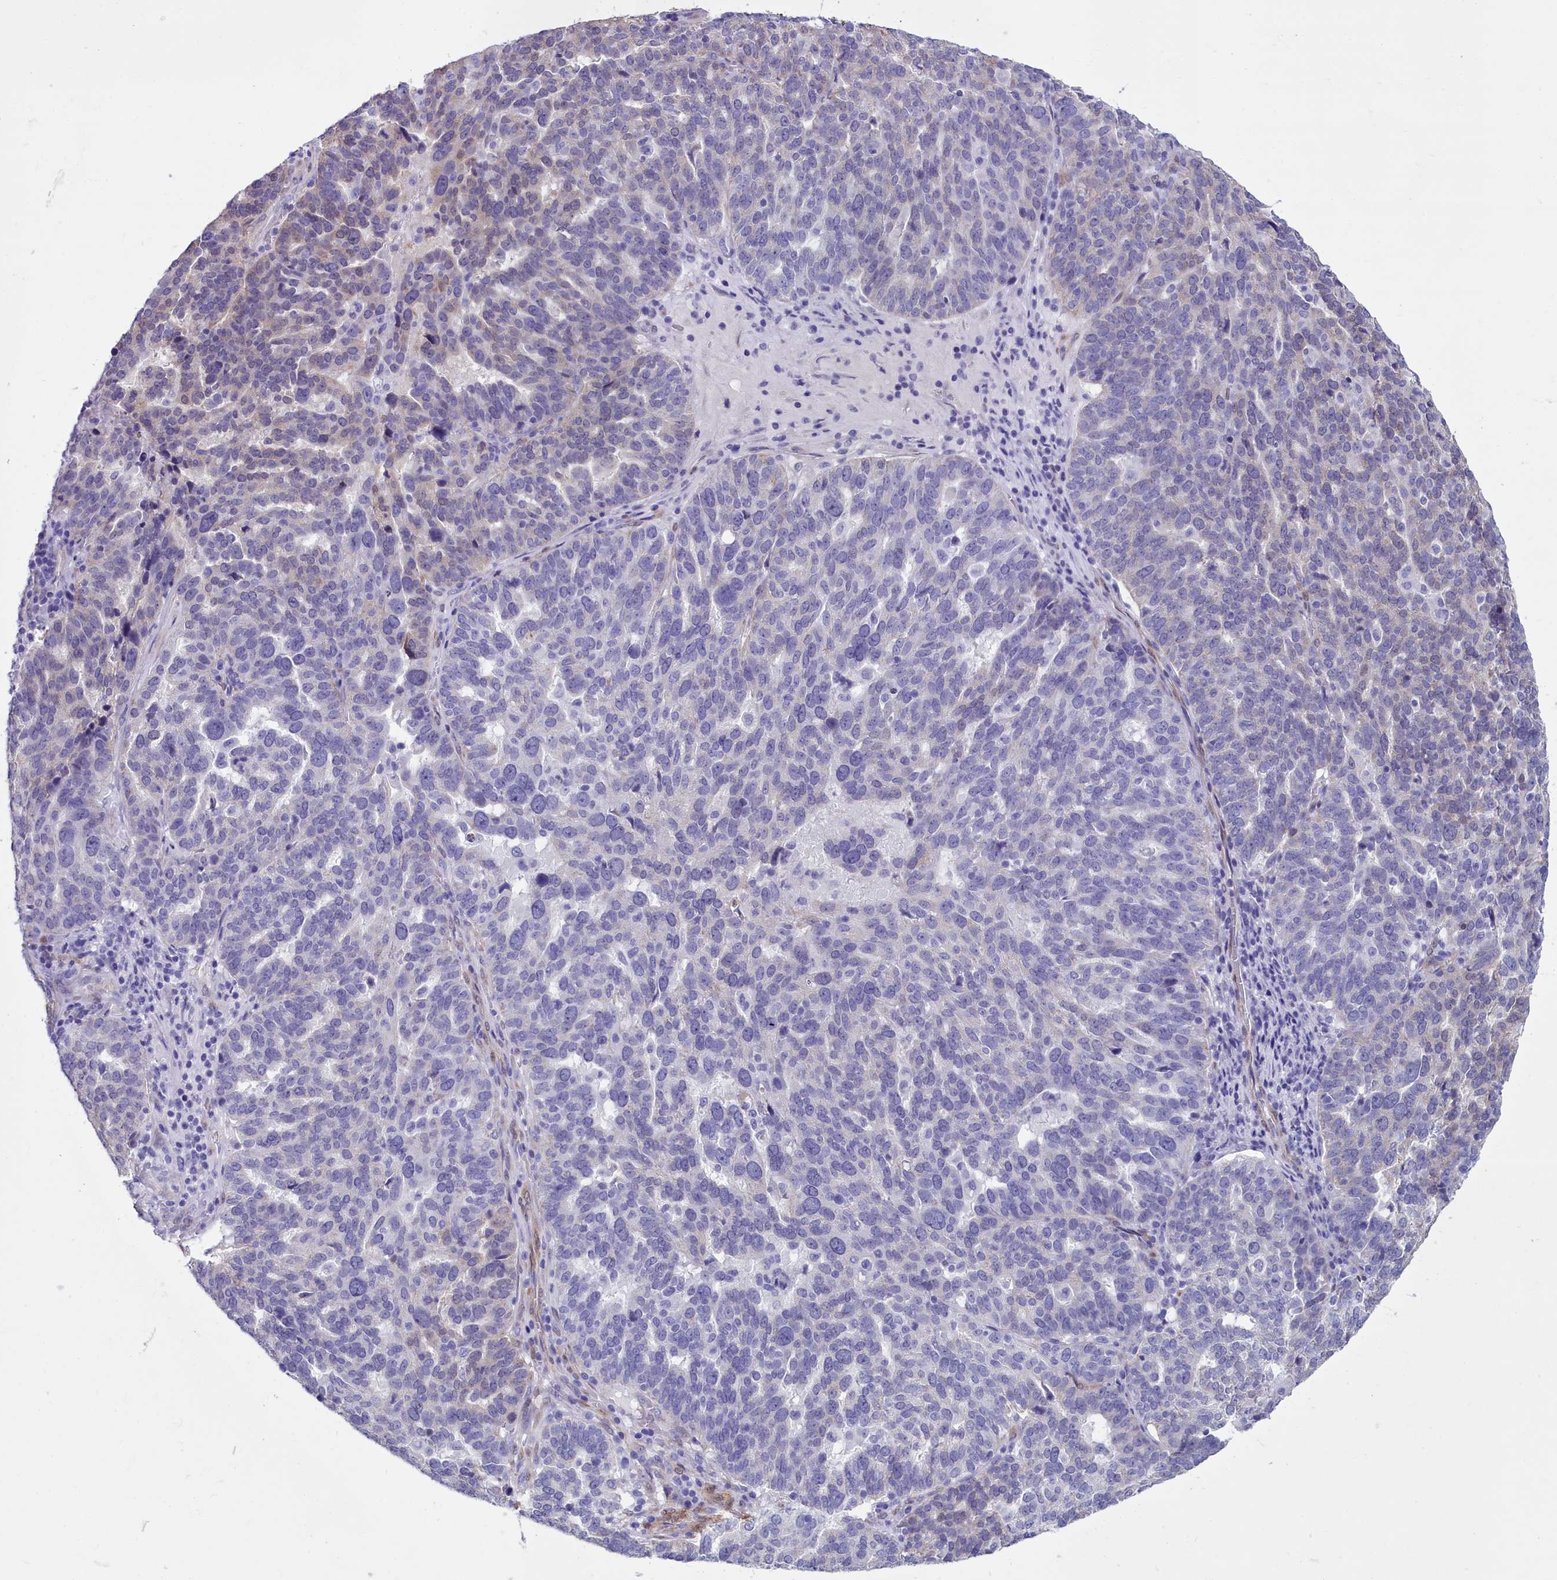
{"staining": {"intensity": "weak", "quantity": "<25%", "location": "cytoplasmic/membranous"}, "tissue": "ovarian cancer", "cell_type": "Tumor cells", "image_type": "cancer", "snomed": [{"axis": "morphology", "description": "Cystadenocarcinoma, serous, NOS"}, {"axis": "topography", "description": "Ovary"}], "caption": "Tumor cells are negative for brown protein staining in ovarian cancer (serous cystadenocarcinoma).", "gene": "PPP1R14A", "patient": {"sex": "female", "age": 59}}